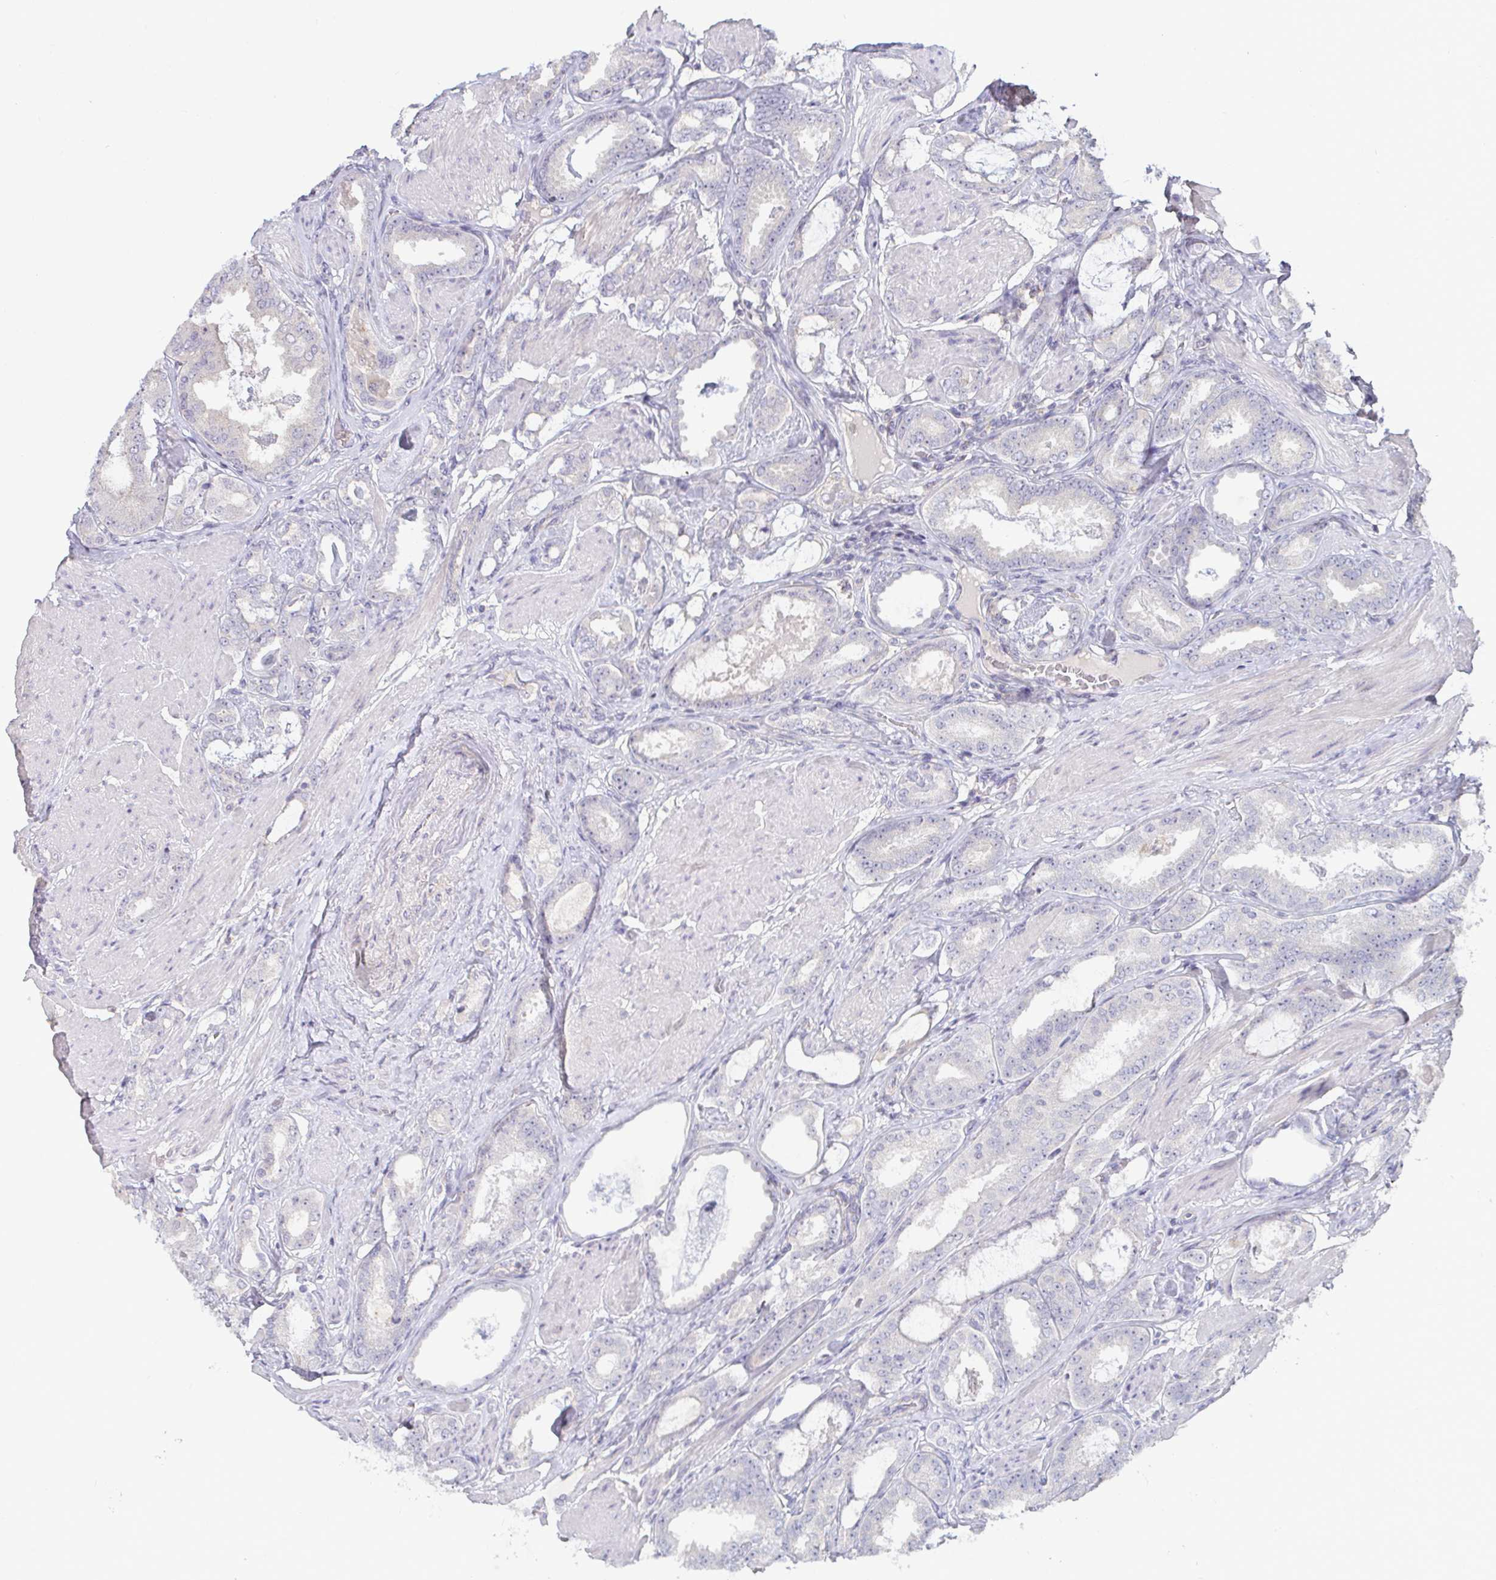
{"staining": {"intensity": "negative", "quantity": "none", "location": "none"}, "tissue": "prostate cancer", "cell_type": "Tumor cells", "image_type": "cancer", "snomed": [{"axis": "morphology", "description": "Adenocarcinoma, High grade"}, {"axis": "topography", "description": "Prostate"}], "caption": "Immunohistochemistry histopathology image of human prostate adenocarcinoma (high-grade) stained for a protein (brown), which demonstrates no staining in tumor cells.", "gene": "CDH18", "patient": {"sex": "male", "age": 63}}